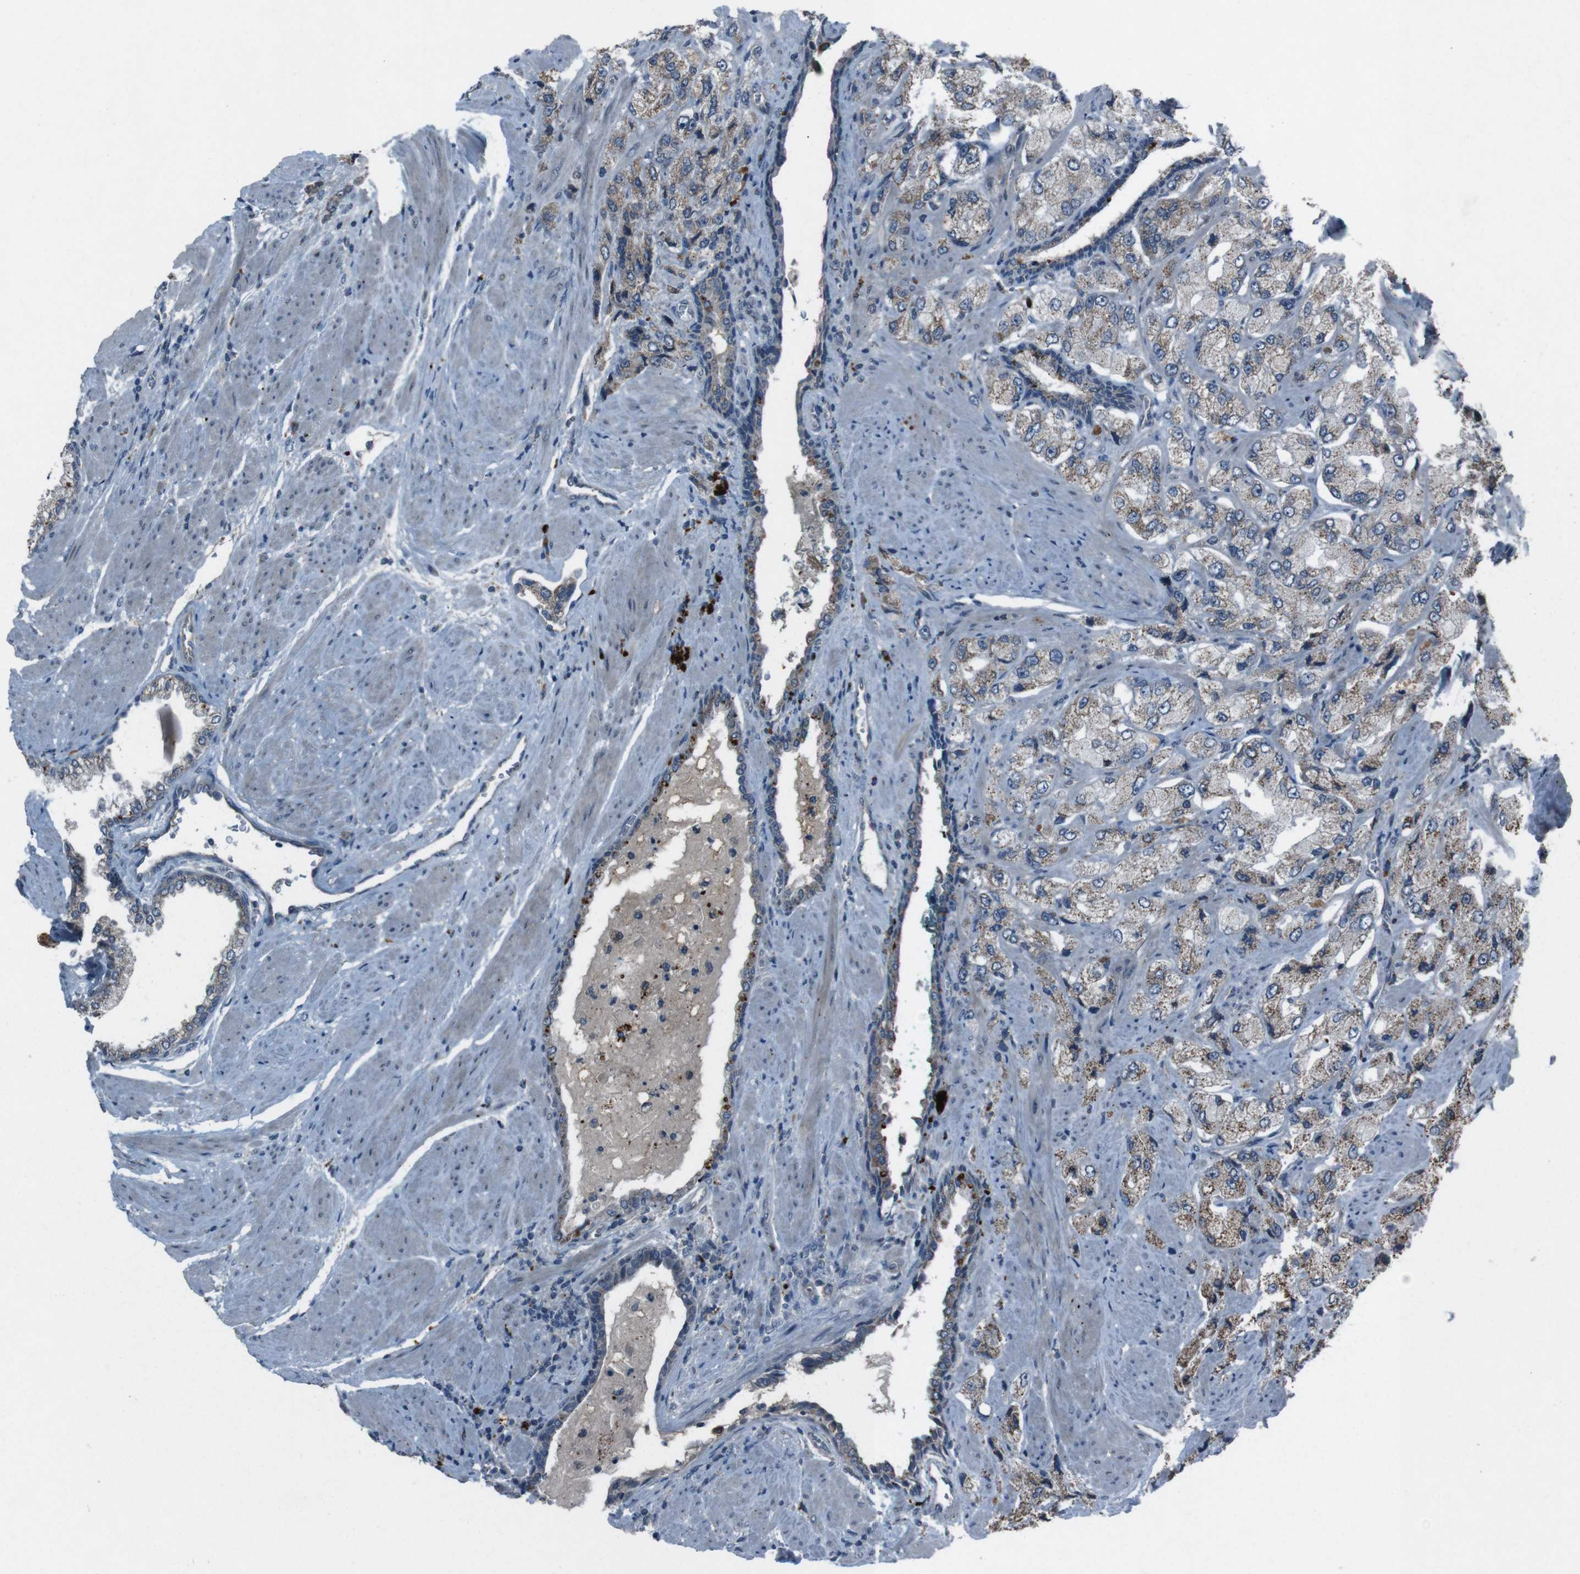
{"staining": {"intensity": "moderate", "quantity": ">75%", "location": "cytoplasmic/membranous"}, "tissue": "prostate cancer", "cell_type": "Tumor cells", "image_type": "cancer", "snomed": [{"axis": "morphology", "description": "Adenocarcinoma, High grade"}, {"axis": "topography", "description": "Prostate"}], "caption": "Immunohistochemistry (DAB) staining of prostate cancer demonstrates moderate cytoplasmic/membranous protein staining in approximately >75% of tumor cells. Using DAB (brown) and hematoxylin (blue) stains, captured at high magnification using brightfield microscopy.", "gene": "EFNA5", "patient": {"sex": "male", "age": 58}}